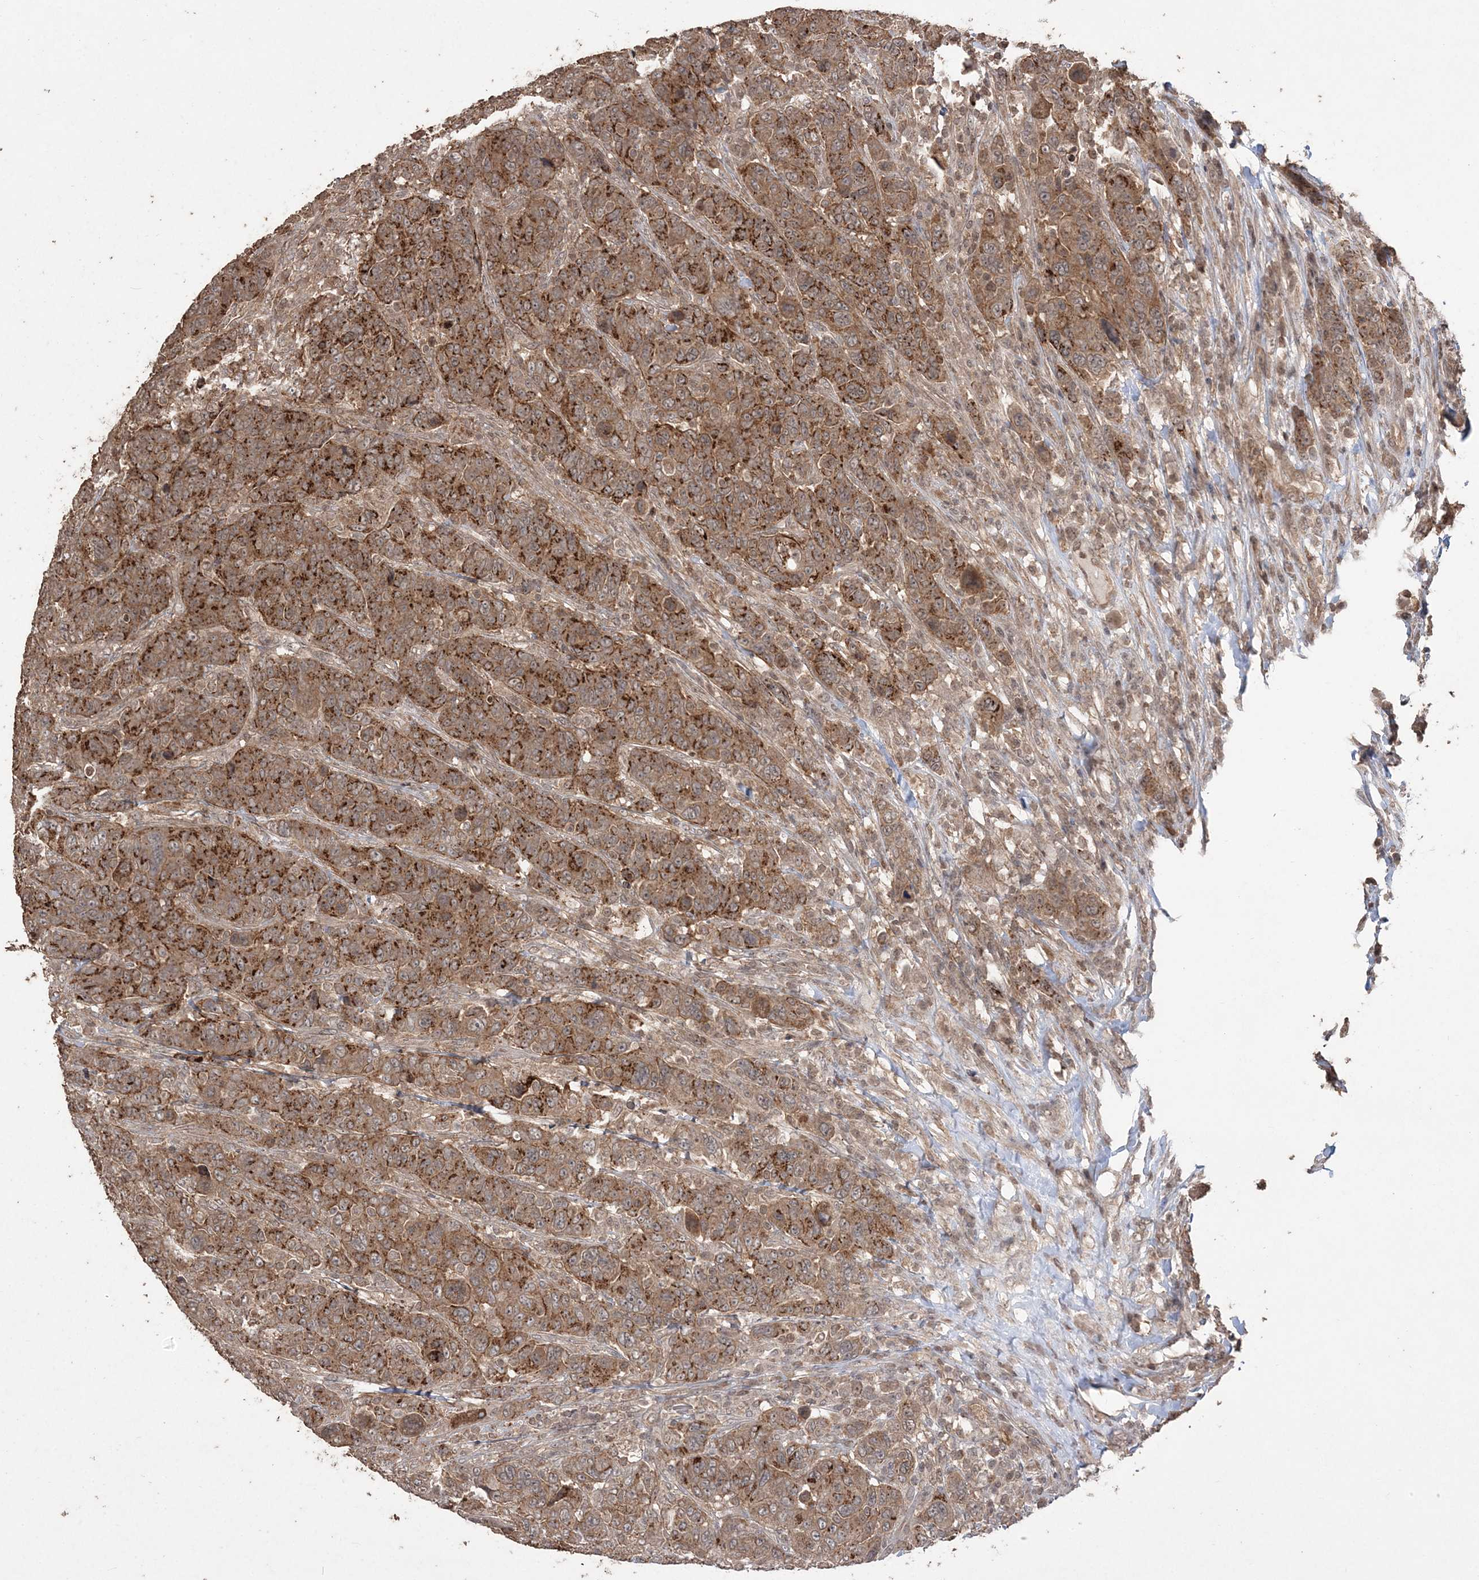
{"staining": {"intensity": "moderate", "quantity": ">75%", "location": "cytoplasmic/membranous"}, "tissue": "breast cancer", "cell_type": "Tumor cells", "image_type": "cancer", "snomed": [{"axis": "morphology", "description": "Duct carcinoma"}, {"axis": "topography", "description": "Breast"}], "caption": "IHC of human invasive ductal carcinoma (breast) demonstrates medium levels of moderate cytoplasmic/membranous positivity in approximately >75% of tumor cells.", "gene": "EHHADH", "patient": {"sex": "female", "age": 37}}